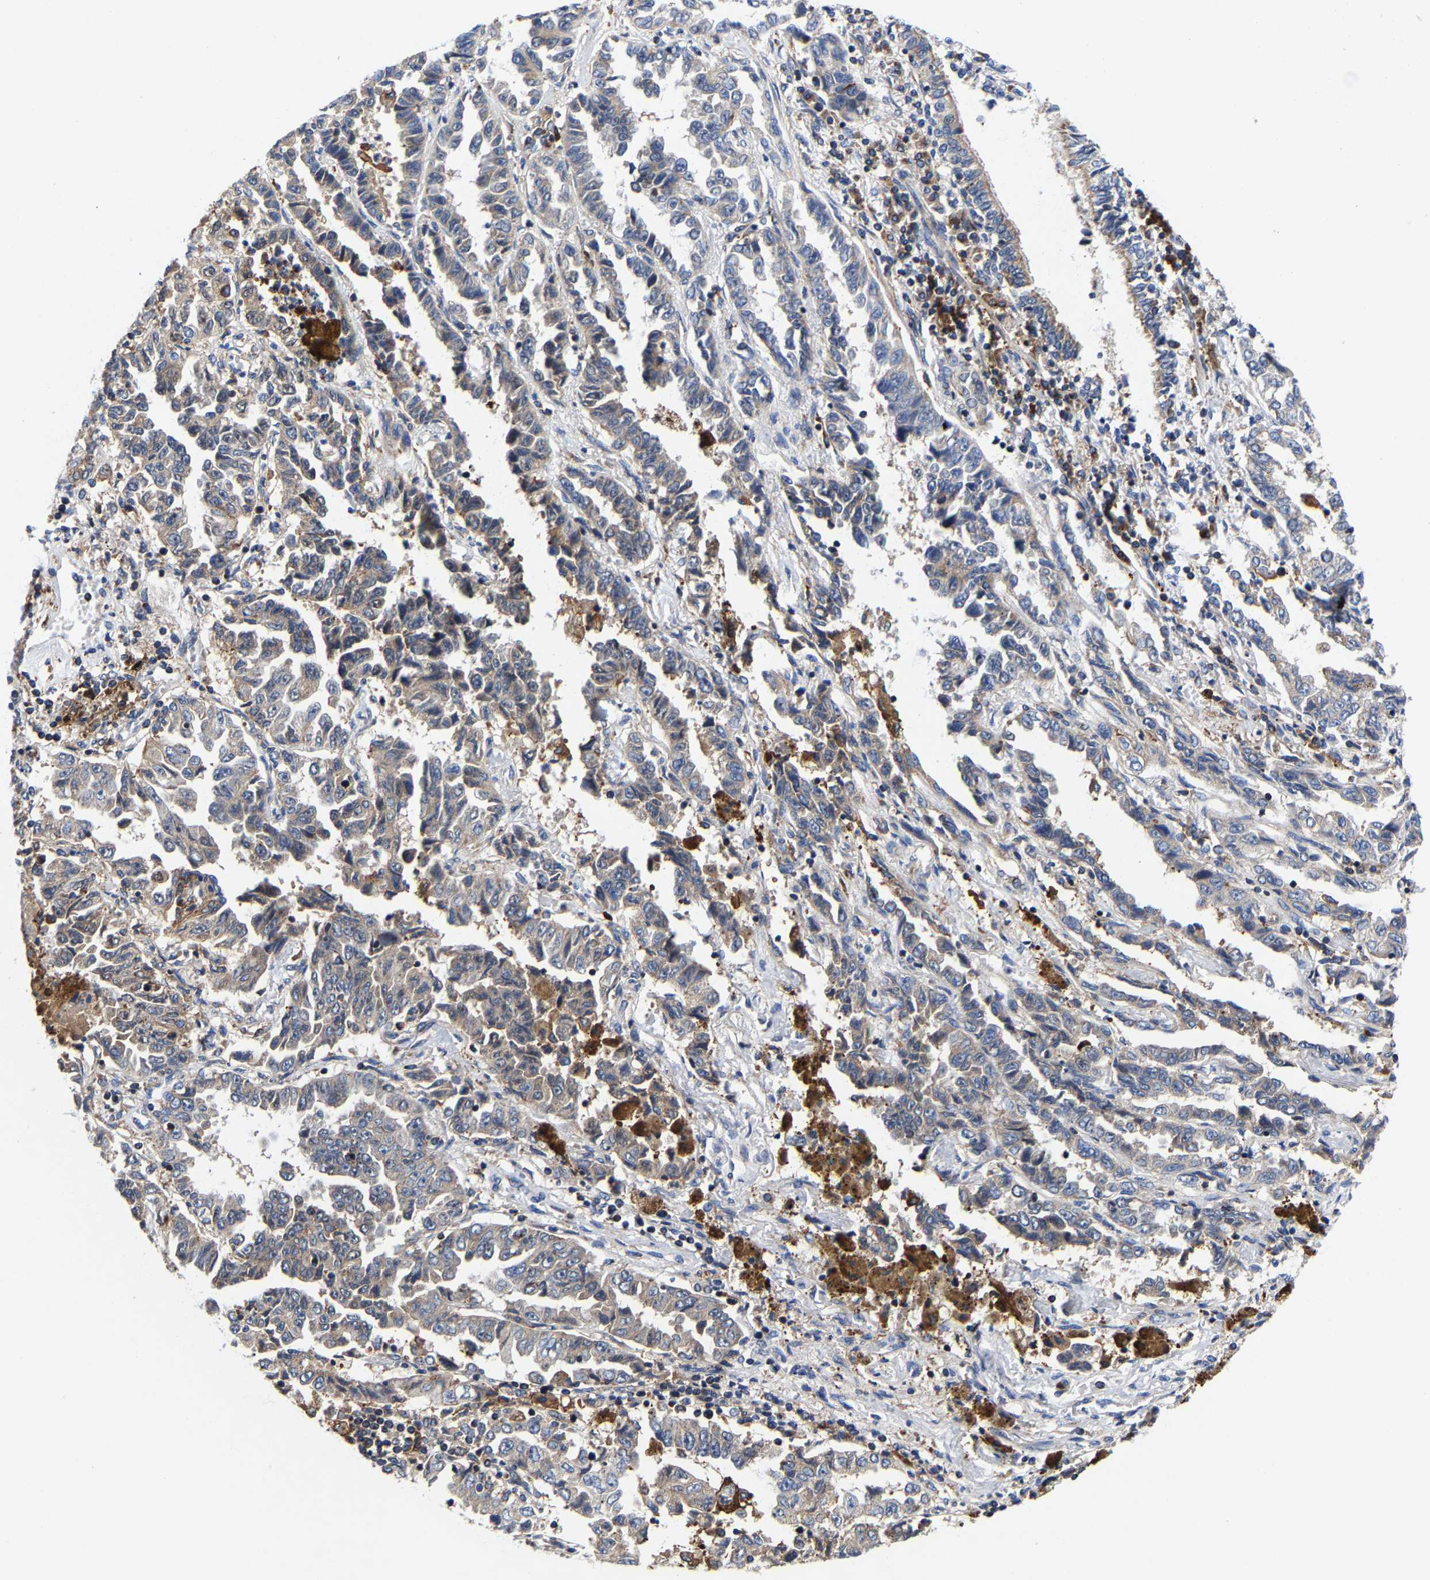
{"staining": {"intensity": "weak", "quantity": "25%-75%", "location": "cytoplasmic/membranous"}, "tissue": "lung cancer", "cell_type": "Tumor cells", "image_type": "cancer", "snomed": [{"axis": "morphology", "description": "Adenocarcinoma, NOS"}, {"axis": "topography", "description": "Lung"}], "caption": "Protein expression analysis of human lung cancer (adenocarcinoma) reveals weak cytoplasmic/membranous expression in approximately 25%-75% of tumor cells.", "gene": "PFKFB3", "patient": {"sex": "female", "age": 51}}